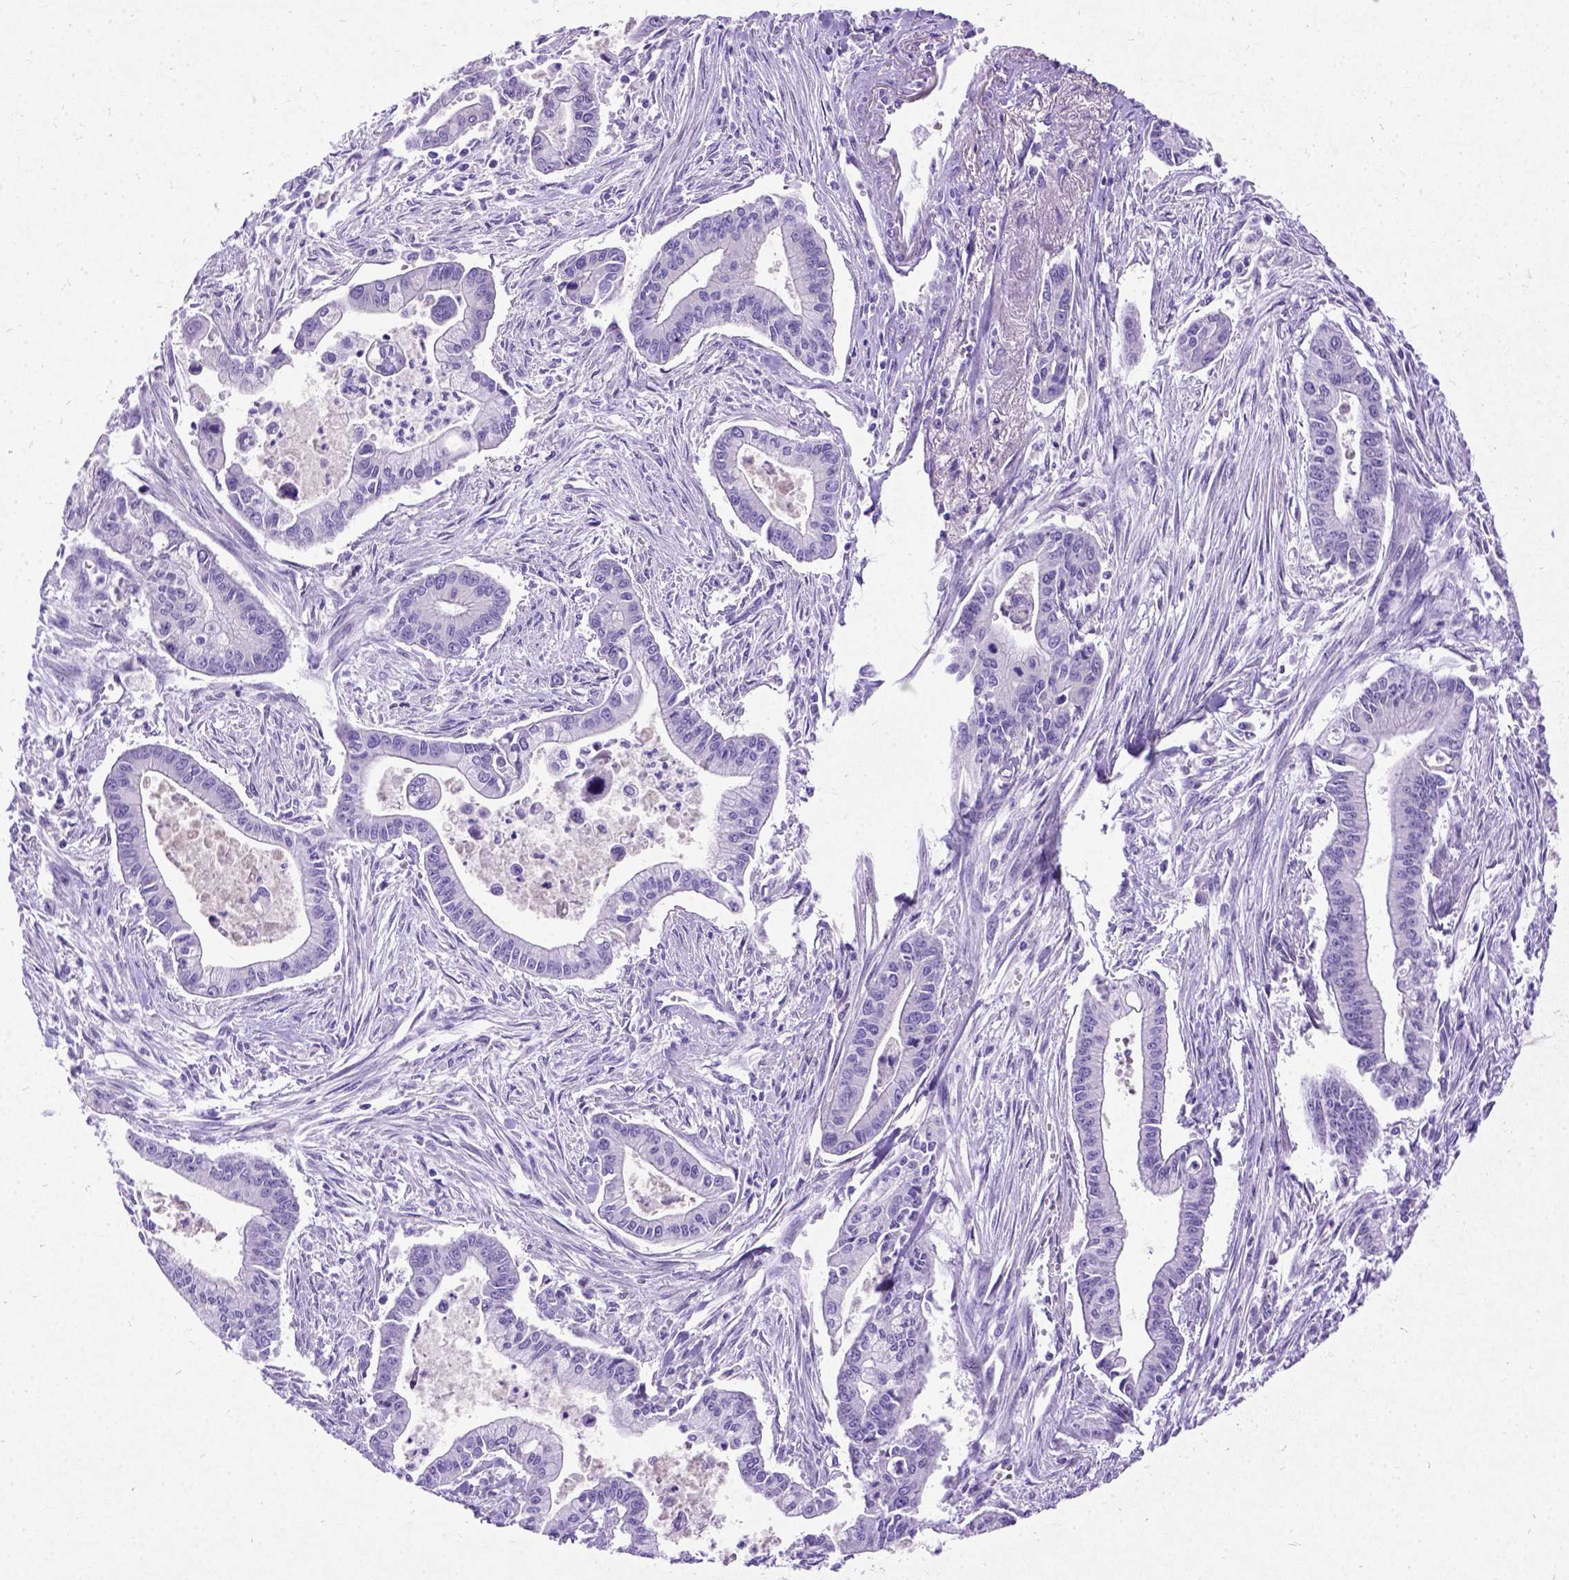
{"staining": {"intensity": "negative", "quantity": "none", "location": "none"}, "tissue": "pancreatic cancer", "cell_type": "Tumor cells", "image_type": "cancer", "snomed": [{"axis": "morphology", "description": "Adenocarcinoma, NOS"}, {"axis": "topography", "description": "Pancreas"}], "caption": "Adenocarcinoma (pancreatic) was stained to show a protein in brown. There is no significant staining in tumor cells.", "gene": "NEUROD4", "patient": {"sex": "female", "age": 65}}